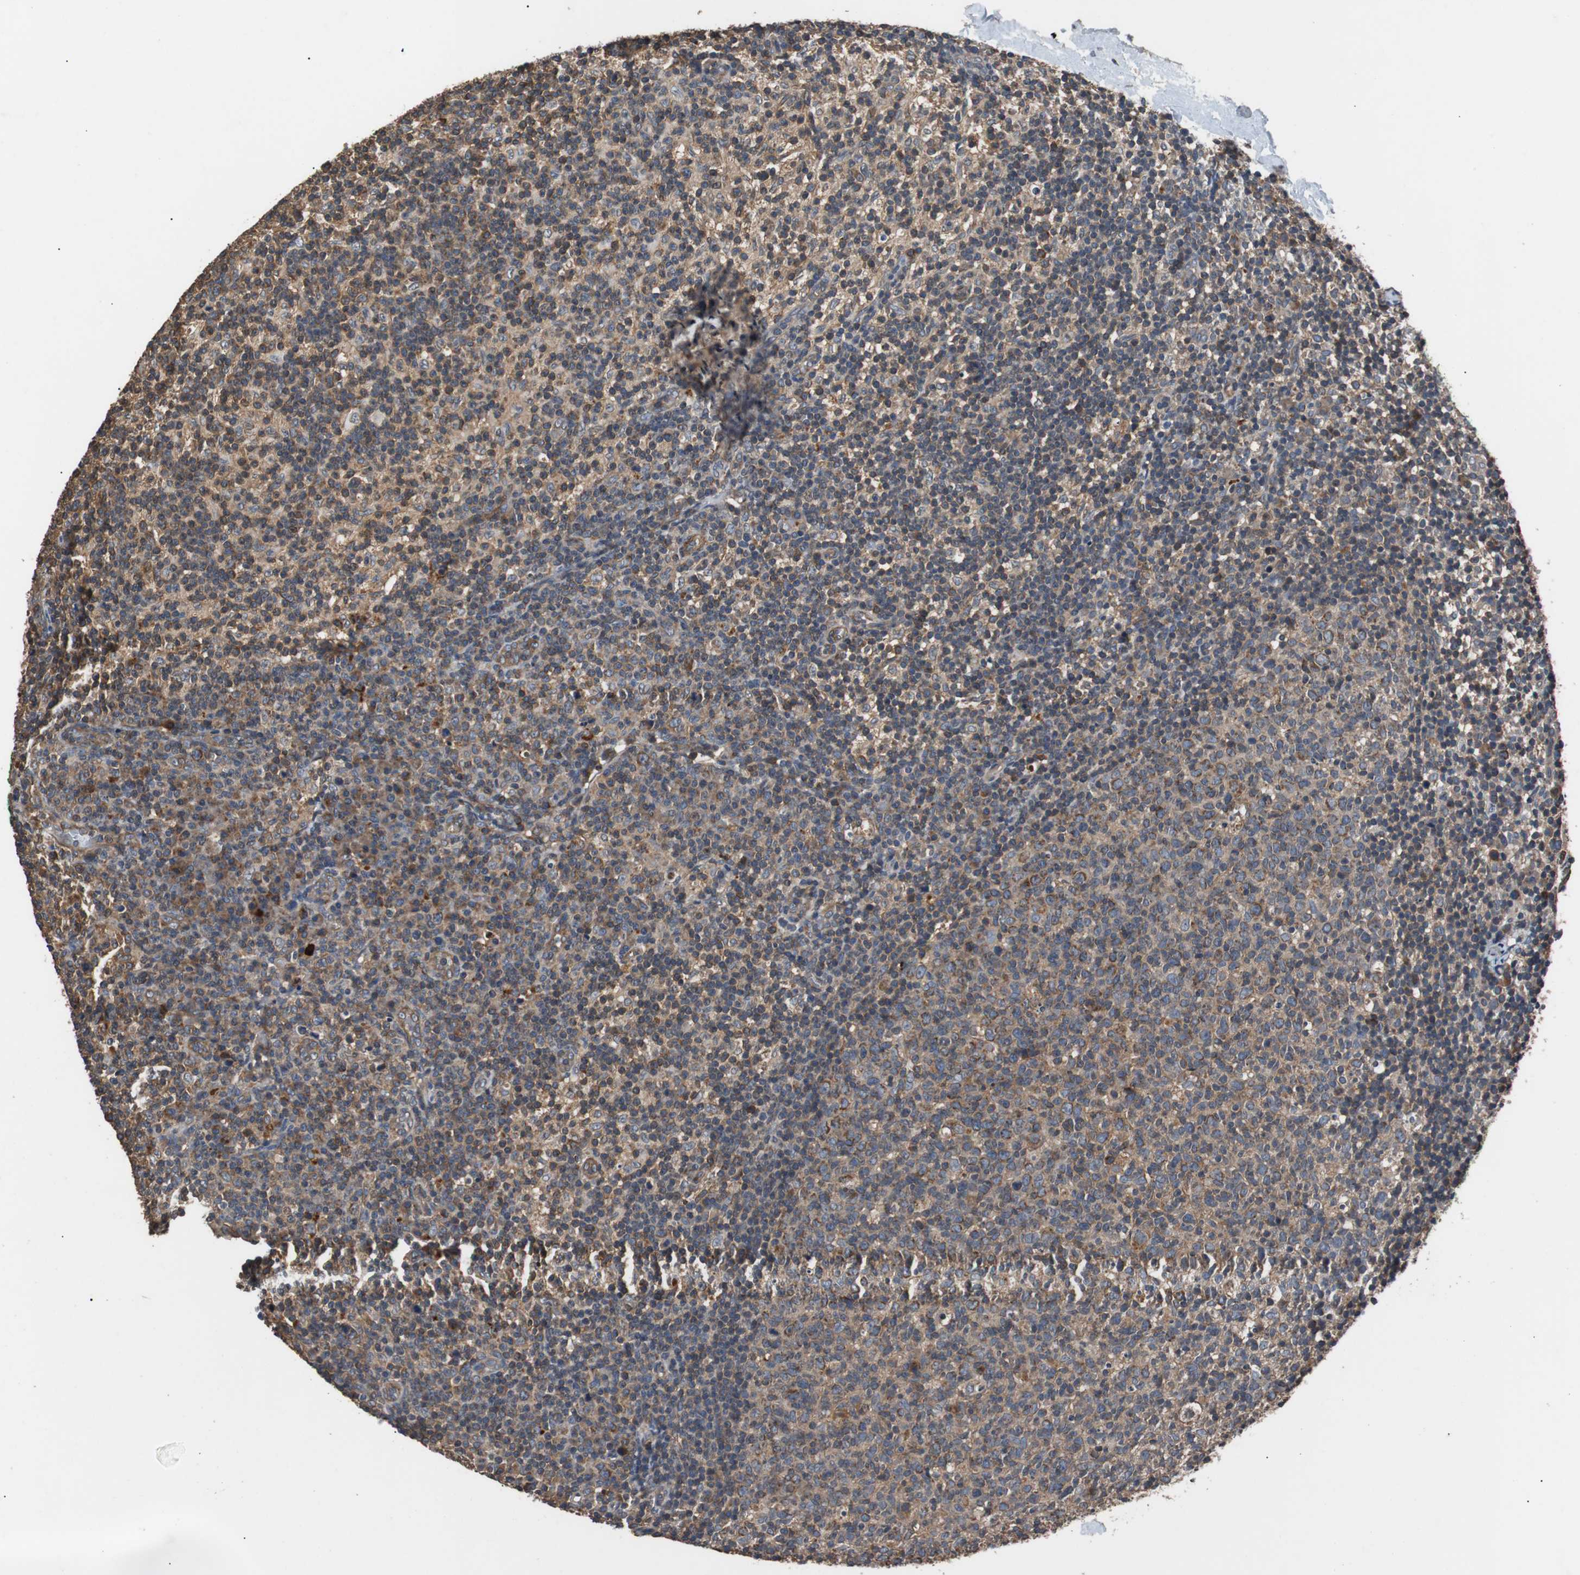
{"staining": {"intensity": "moderate", "quantity": ">75%", "location": "cytoplasmic/membranous"}, "tissue": "lymph node", "cell_type": "Germinal center cells", "image_type": "normal", "snomed": [{"axis": "morphology", "description": "Normal tissue, NOS"}, {"axis": "morphology", "description": "Inflammation, NOS"}, {"axis": "topography", "description": "Lymph node"}], "caption": "Immunohistochemistry (DAB (3,3'-diaminobenzidine)) staining of unremarkable lymph node shows moderate cytoplasmic/membranous protein staining in about >75% of germinal center cells. The staining was performed using DAB, with brown indicating positive protein expression. Nuclei are stained blue with hematoxylin.", "gene": "PITRM1", "patient": {"sex": "male", "age": 55}}